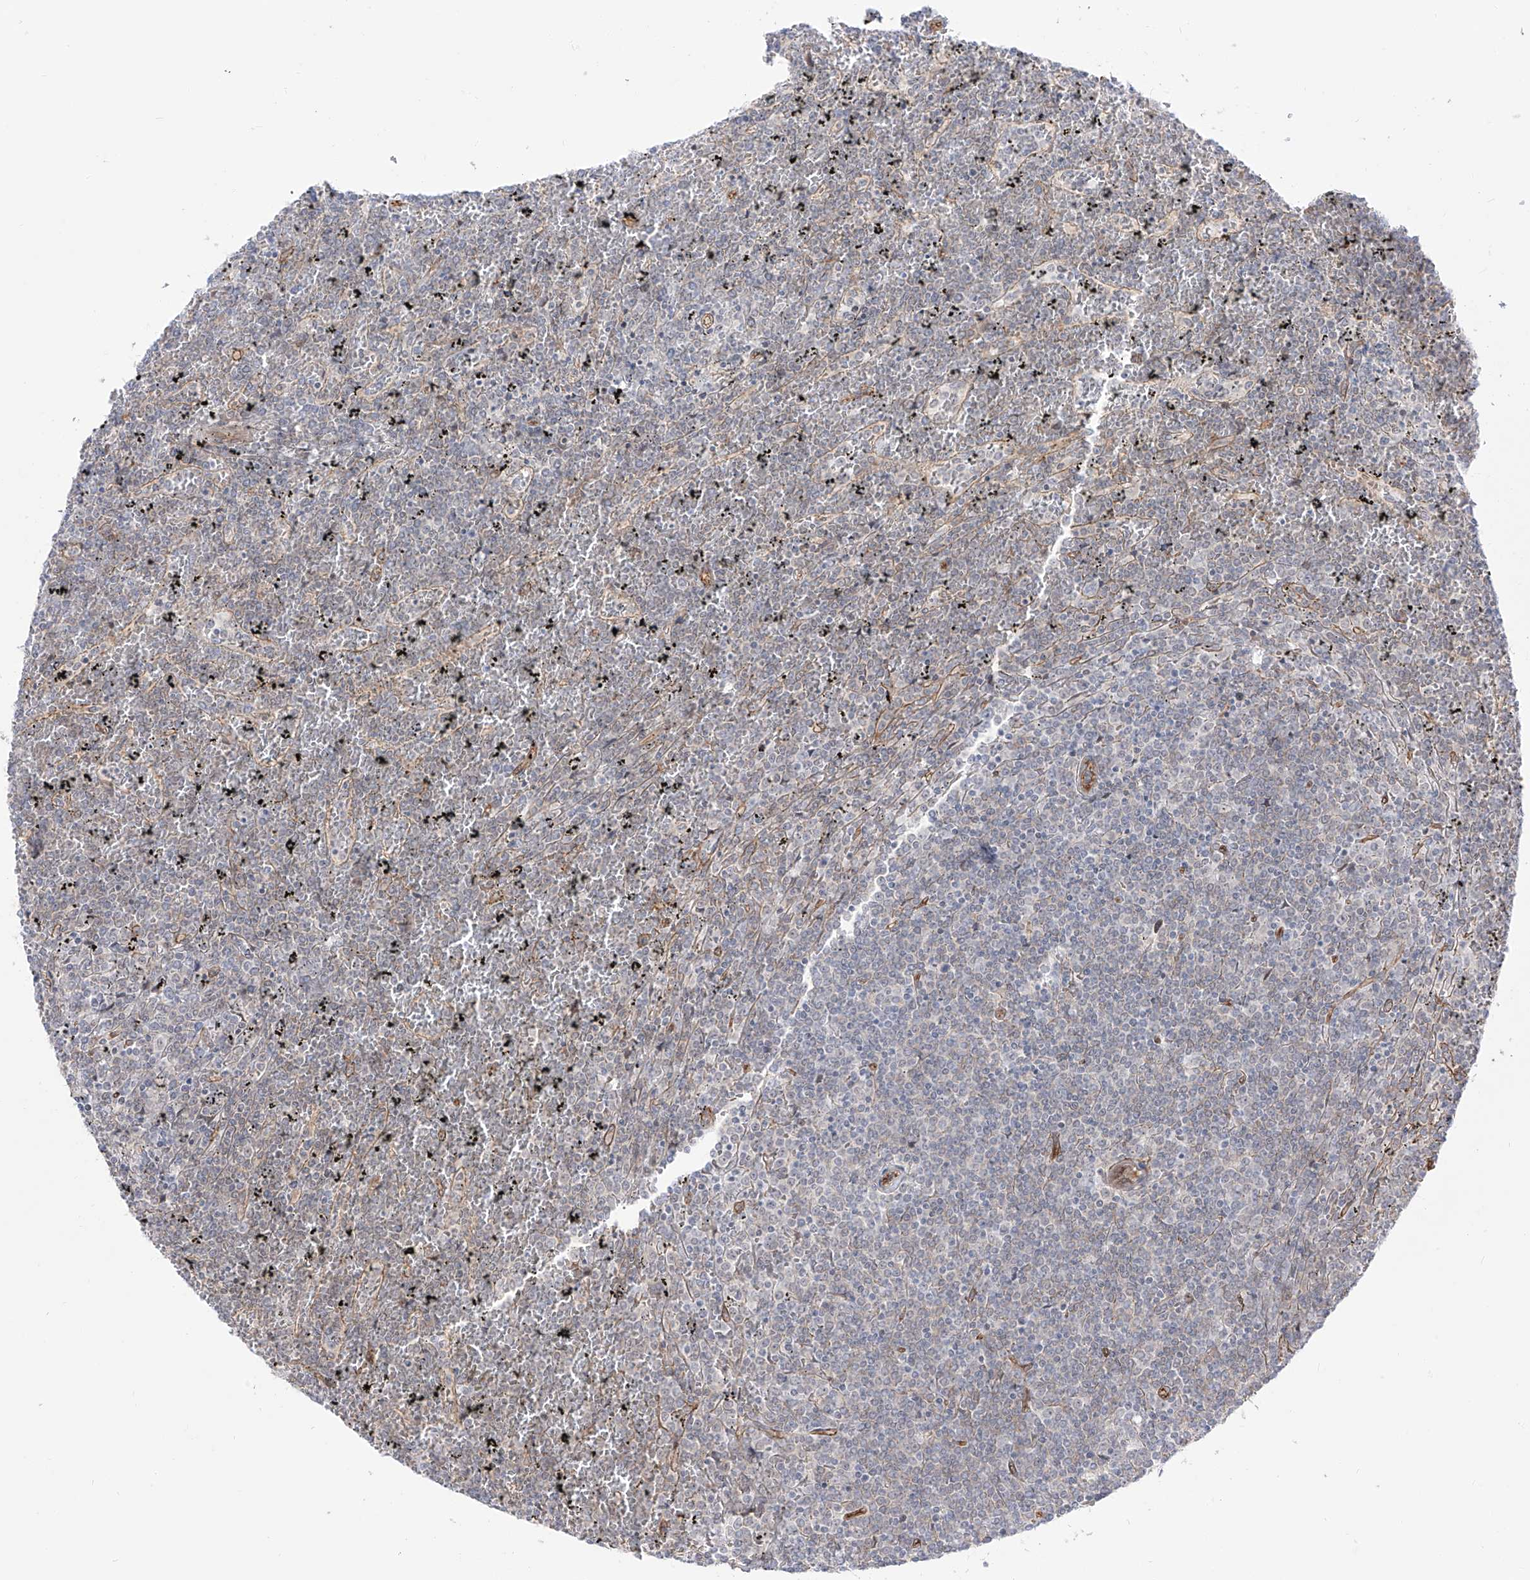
{"staining": {"intensity": "negative", "quantity": "none", "location": "none"}, "tissue": "lymphoma", "cell_type": "Tumor cells", "image_type": "cancer", "snomed": [{"axis": "morphology", "description": "Malignant lymphoma, non-Hodgkin's type, Low grade"}, {"axis": "topography", "description": "Spleen"}], "caption": "Immunohistochemistry image of human lymphoma stained for a protein (brown), which exhibits no staining in tumor cells.", "gene": "ZNF180", "patient": {"sex": "female", "age": 19}}